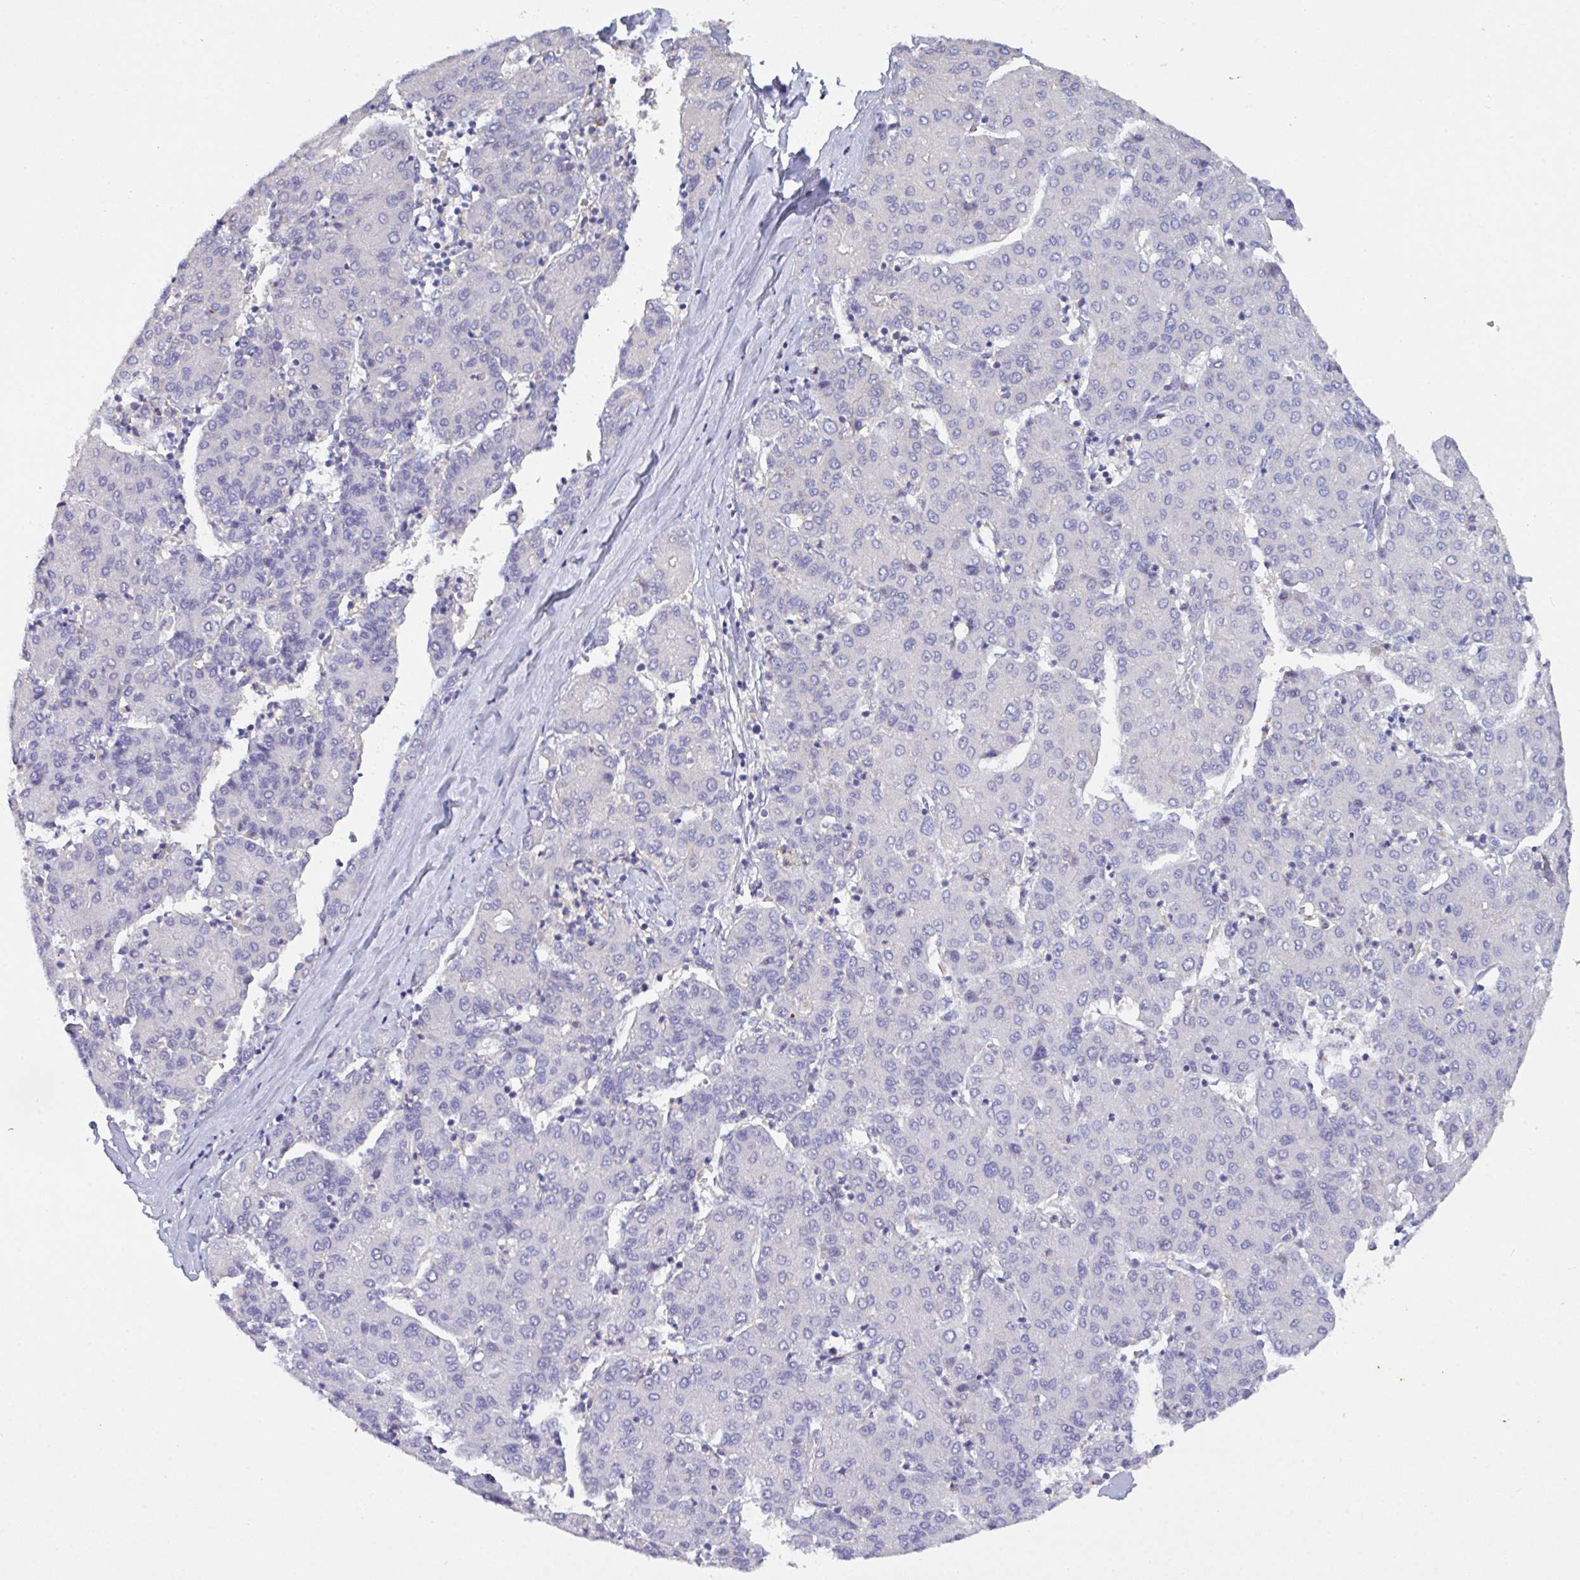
{"staining": {"intensity": "negative", "quantity": "none", "location": "none"}, "tissue": "liver cancer", "cell_type": "Tumor cells", "image_type": "cancer", "snomed": [{"axis": "morphology", "description": "Carcinoma, Hepatocellular, NOS"}, {"axis": "topography", "description": "Liver"}], "caption": "Immunohistochemistry (IHC) of hepatocellular carcinoma (liver) displays no staining in tumor cells.", "gene": "SLC66A1", "patient": {"sex": "male", "age": 65}}